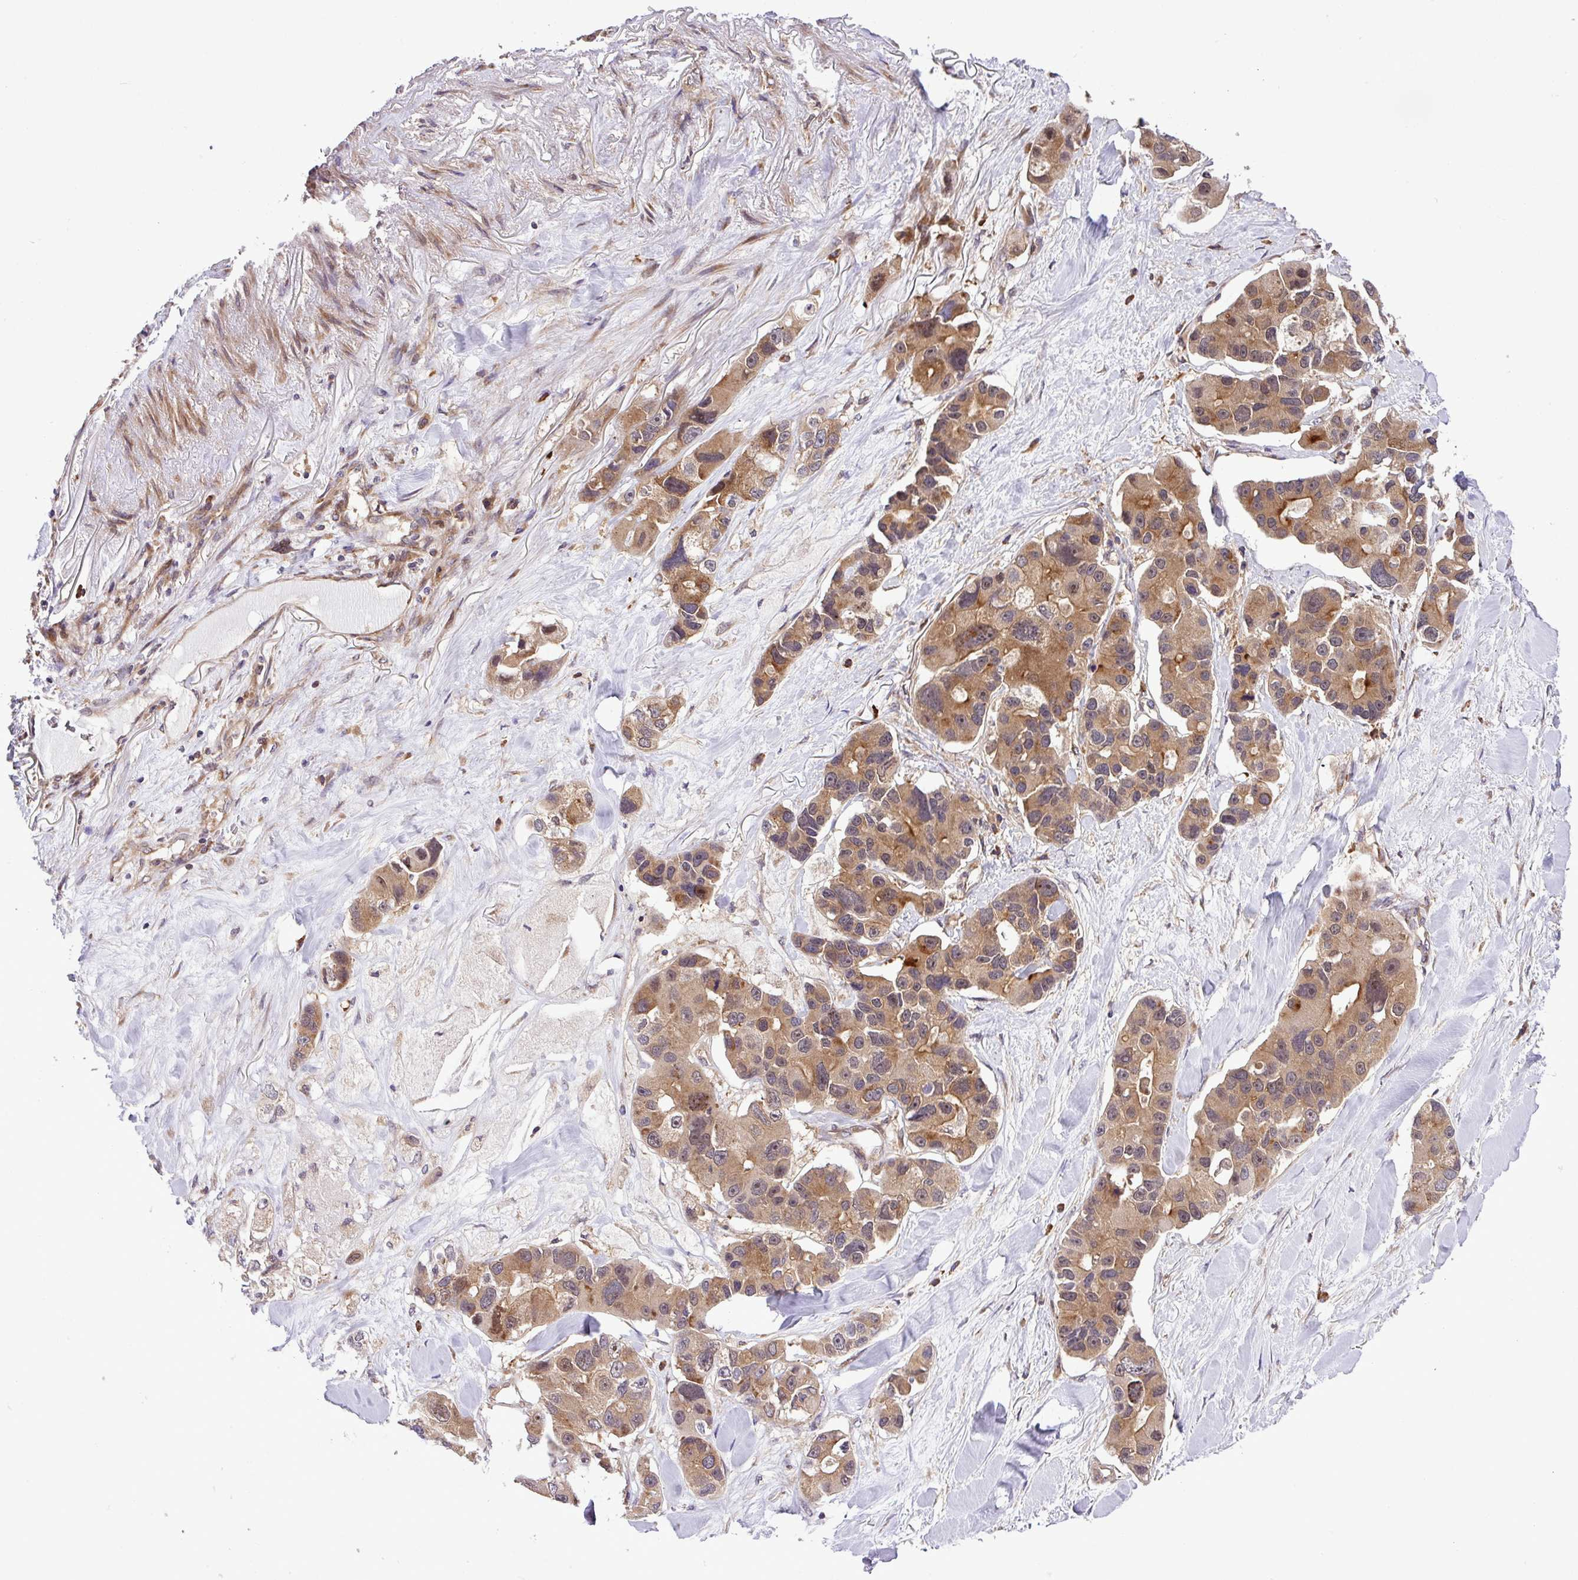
{"staining": {"intensity": "moderate", "quantity": ">75%", "location": "cytoplasmic/membranous"}, "tissue": "lung cancer", "cell_type": "Tumor cells", "image_type": "cancer", "snomed": [{"axis": "morphology", "description": "Adenocarcinoma, NOS"}, {"axis": "topography", "description": "Lung"}], "caption": "IHC micrograph of neoplastic tissue: adenocarcinoma (lung) stained using immunohistochemistry reveals medium levels of moderate protein expression localized specifically in the cytoplasmic/membranous of tumor cells, appearing as a cytoplasmic/membranous brown color.", "gene": "DLGAP4", "patient": {"sex": "female", "age": 54}}